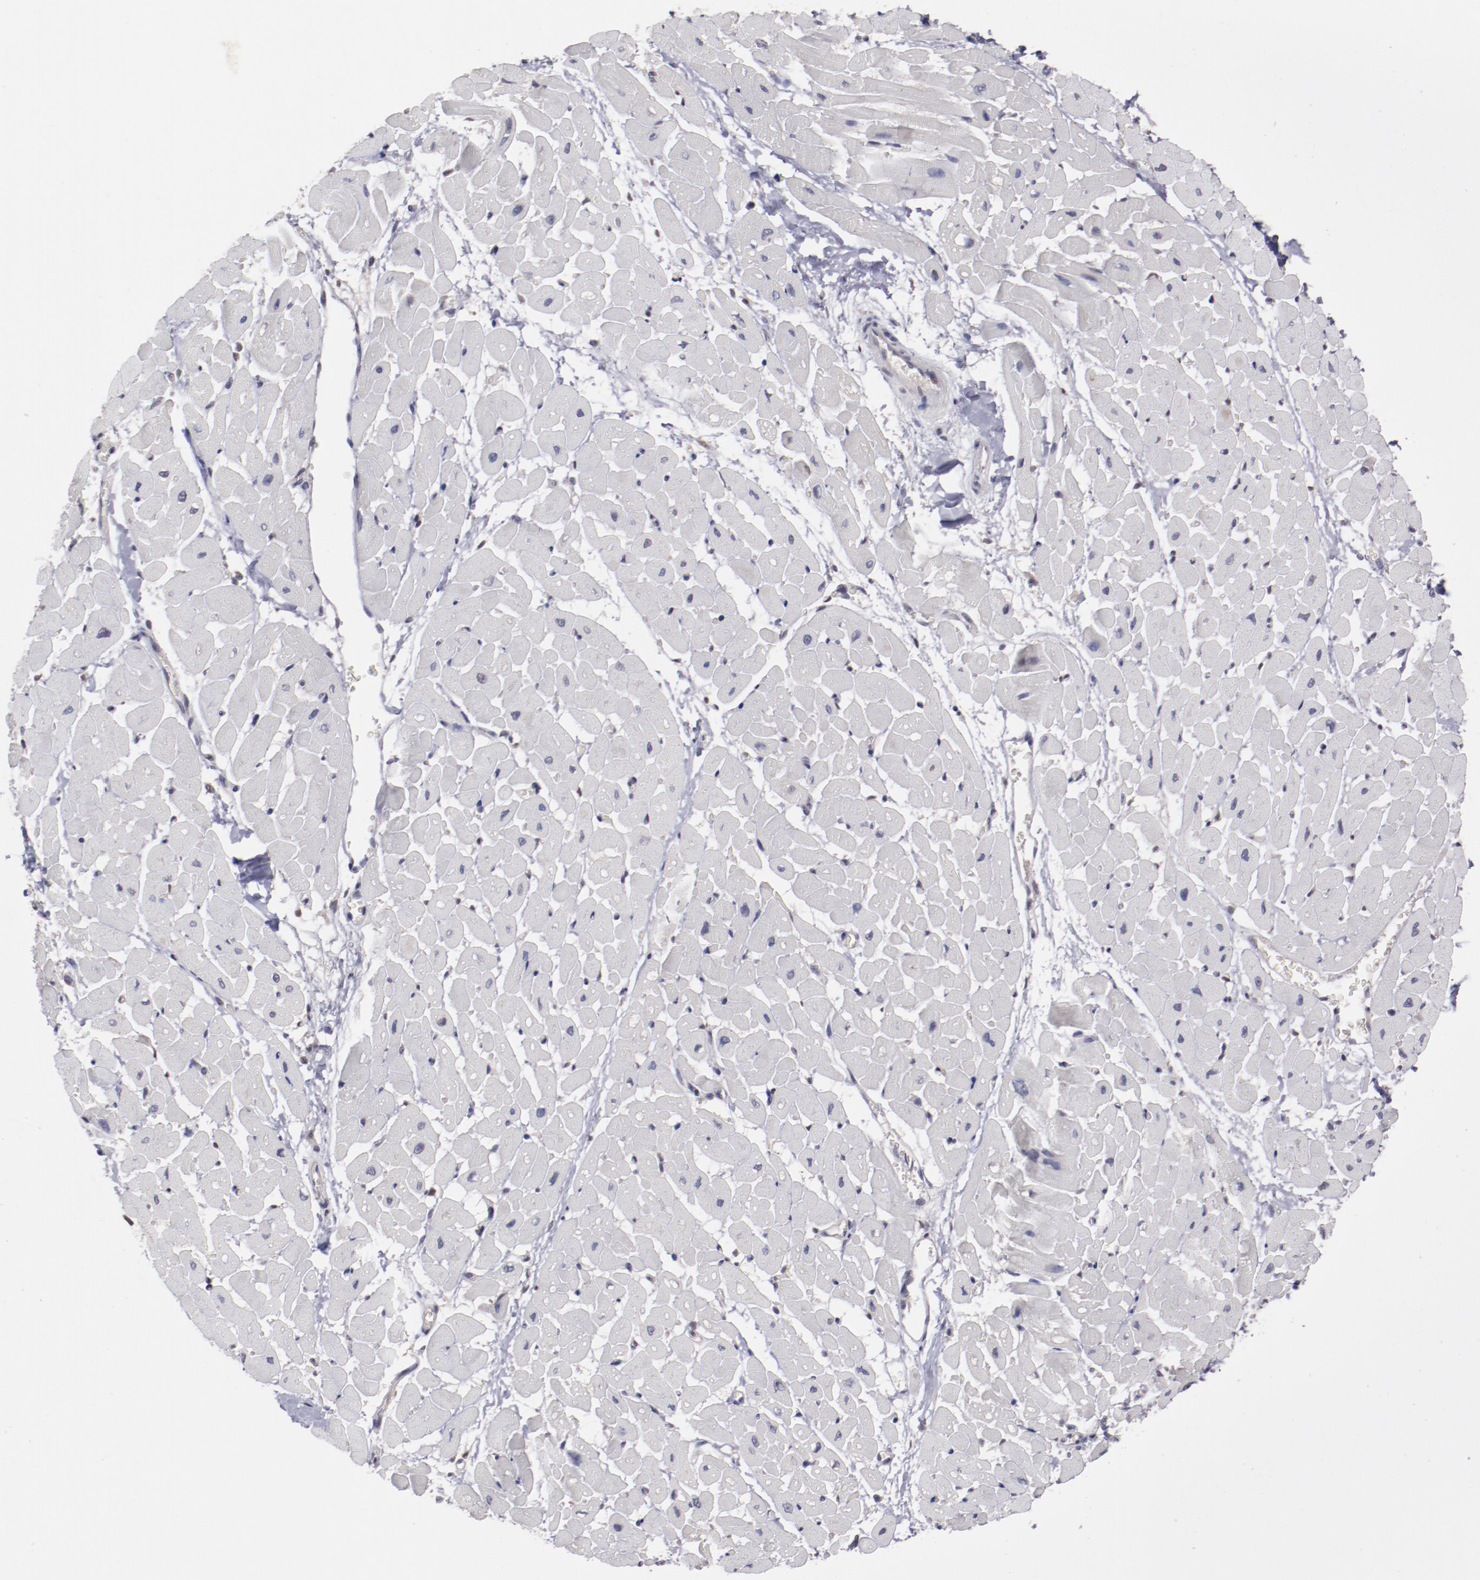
{"staining": {"intensity": "negative", "quantity": "none", "location": "none"}, "tissue": "heart muscle", "cell_type": "Cardiomyocytes", "image_type": "normal", "snomed": [{"axis": "morphology", "description": "Normal tissue, NOS"}, {"axis": "topography", "description": "Heart"}], "caption": "The image demonstrates no significant staining in cardiomyocytes of heart muscle. (DAB IHC with hematoxylin counter stain).", "gene": "ARNT", "patient": {"sex": "male", "age": 45}}